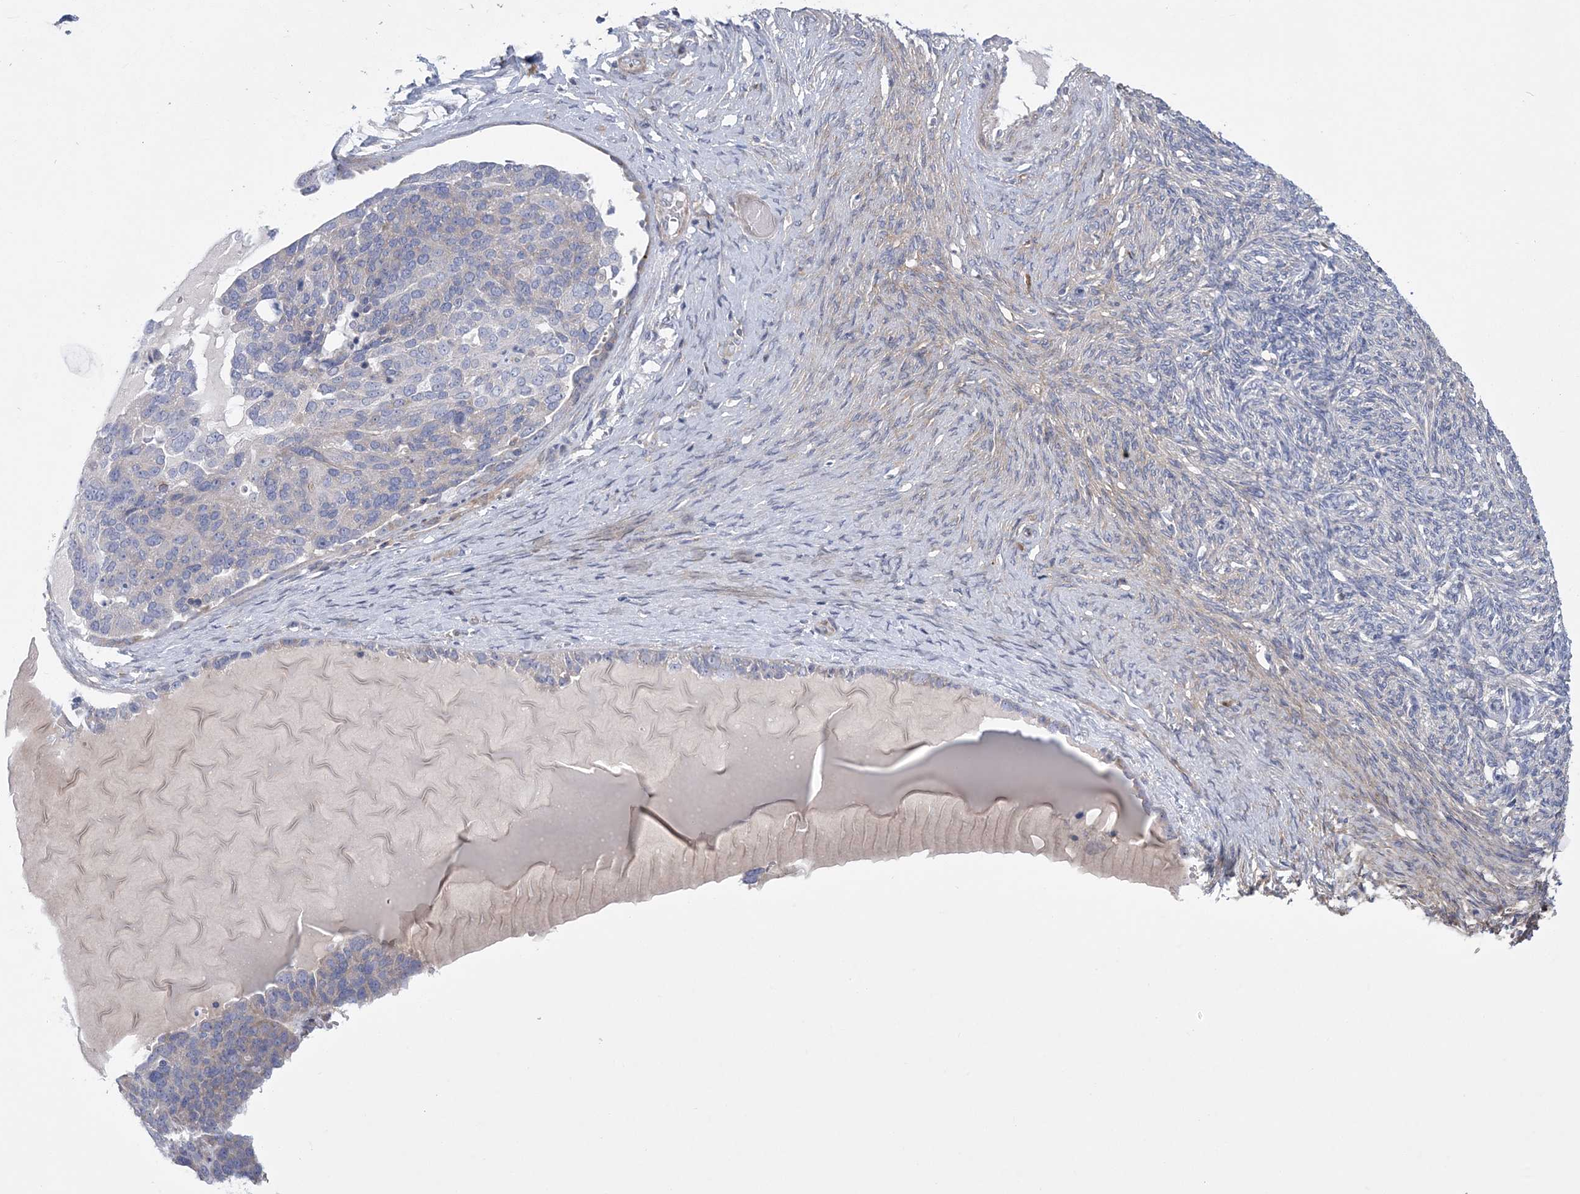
{"staining": {"intensity": "negative", "quantity": "none", "location": "none"}, "tissue": "ovarian cancer", "cell_type": "Tumor cells", "image_type": "cancer", "snomed": [{"axis": "morphology", "description": "Cystadenocarcinoma, serous, NOS"}, {"axis": "topography", "description": "Ovary"}], "caption": "Immunohistochemistry micrograph of serous cystadenocarcinoma (ovarian) stained for a protein (brown), which reveals no staining in tumor cells. (DAB (3,3'-diaminobenzidine) immunohistochemistry (IHC) visualized using brightfield microscopy, high magnification).", "gene": "ARSJ", "patient": {"sex": "female", "age": 44}}